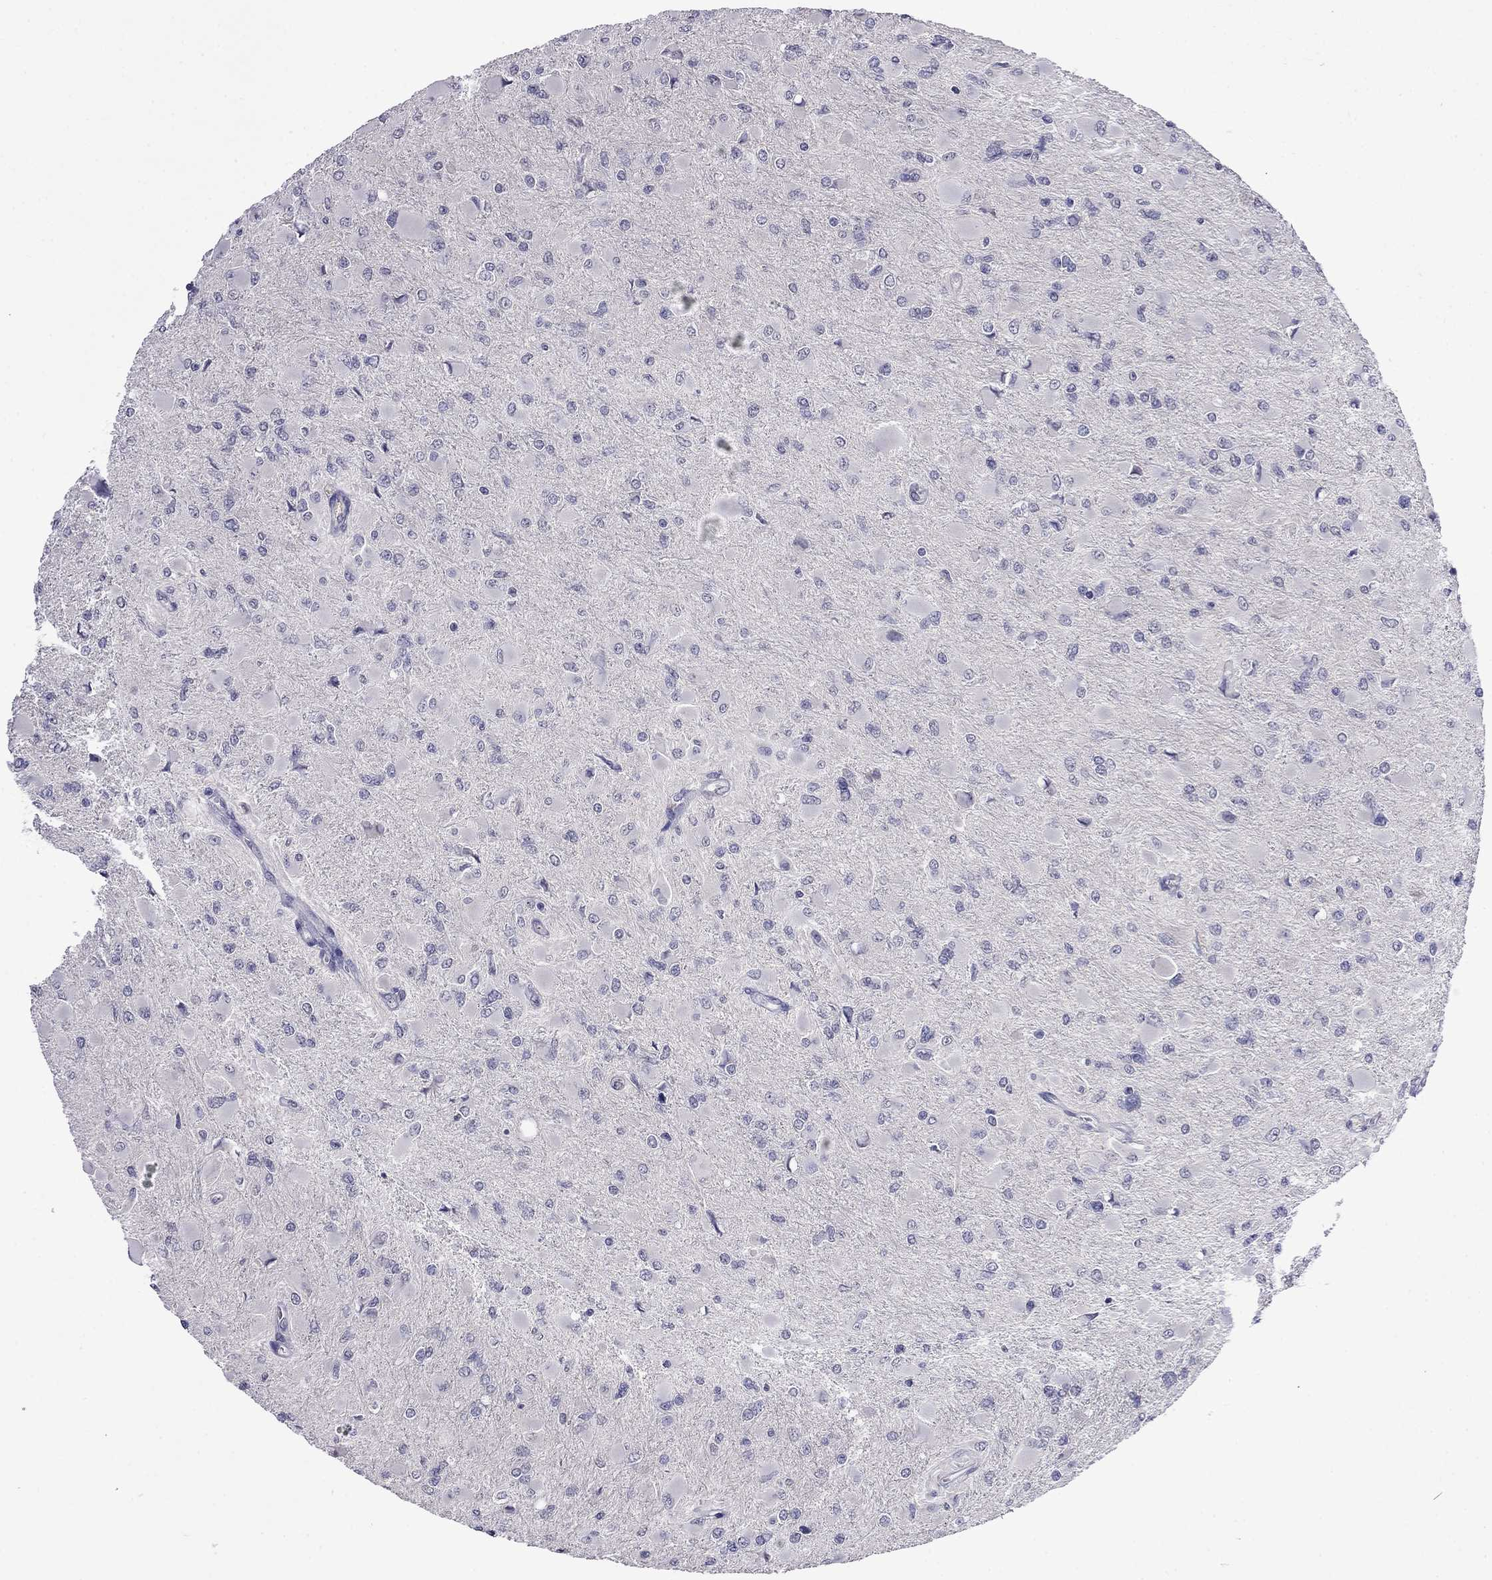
{"staining": {"intensity": "negative", "quantity": "none", "location": "none"}, "tissue": "glioma", "cell_type": "Tumor cells", "image_type": "cancer", "snomed": [{"axis": "morphology", "description": "Glioma, malignant, High grade"}, {"axis": "topography", "description": "Cerebral cortex"}], "caption": "Image shows no significant protein expression in tumor cells of glioma.", "gene": "STAR", "patient": {"sex": "female", "age": 36}}